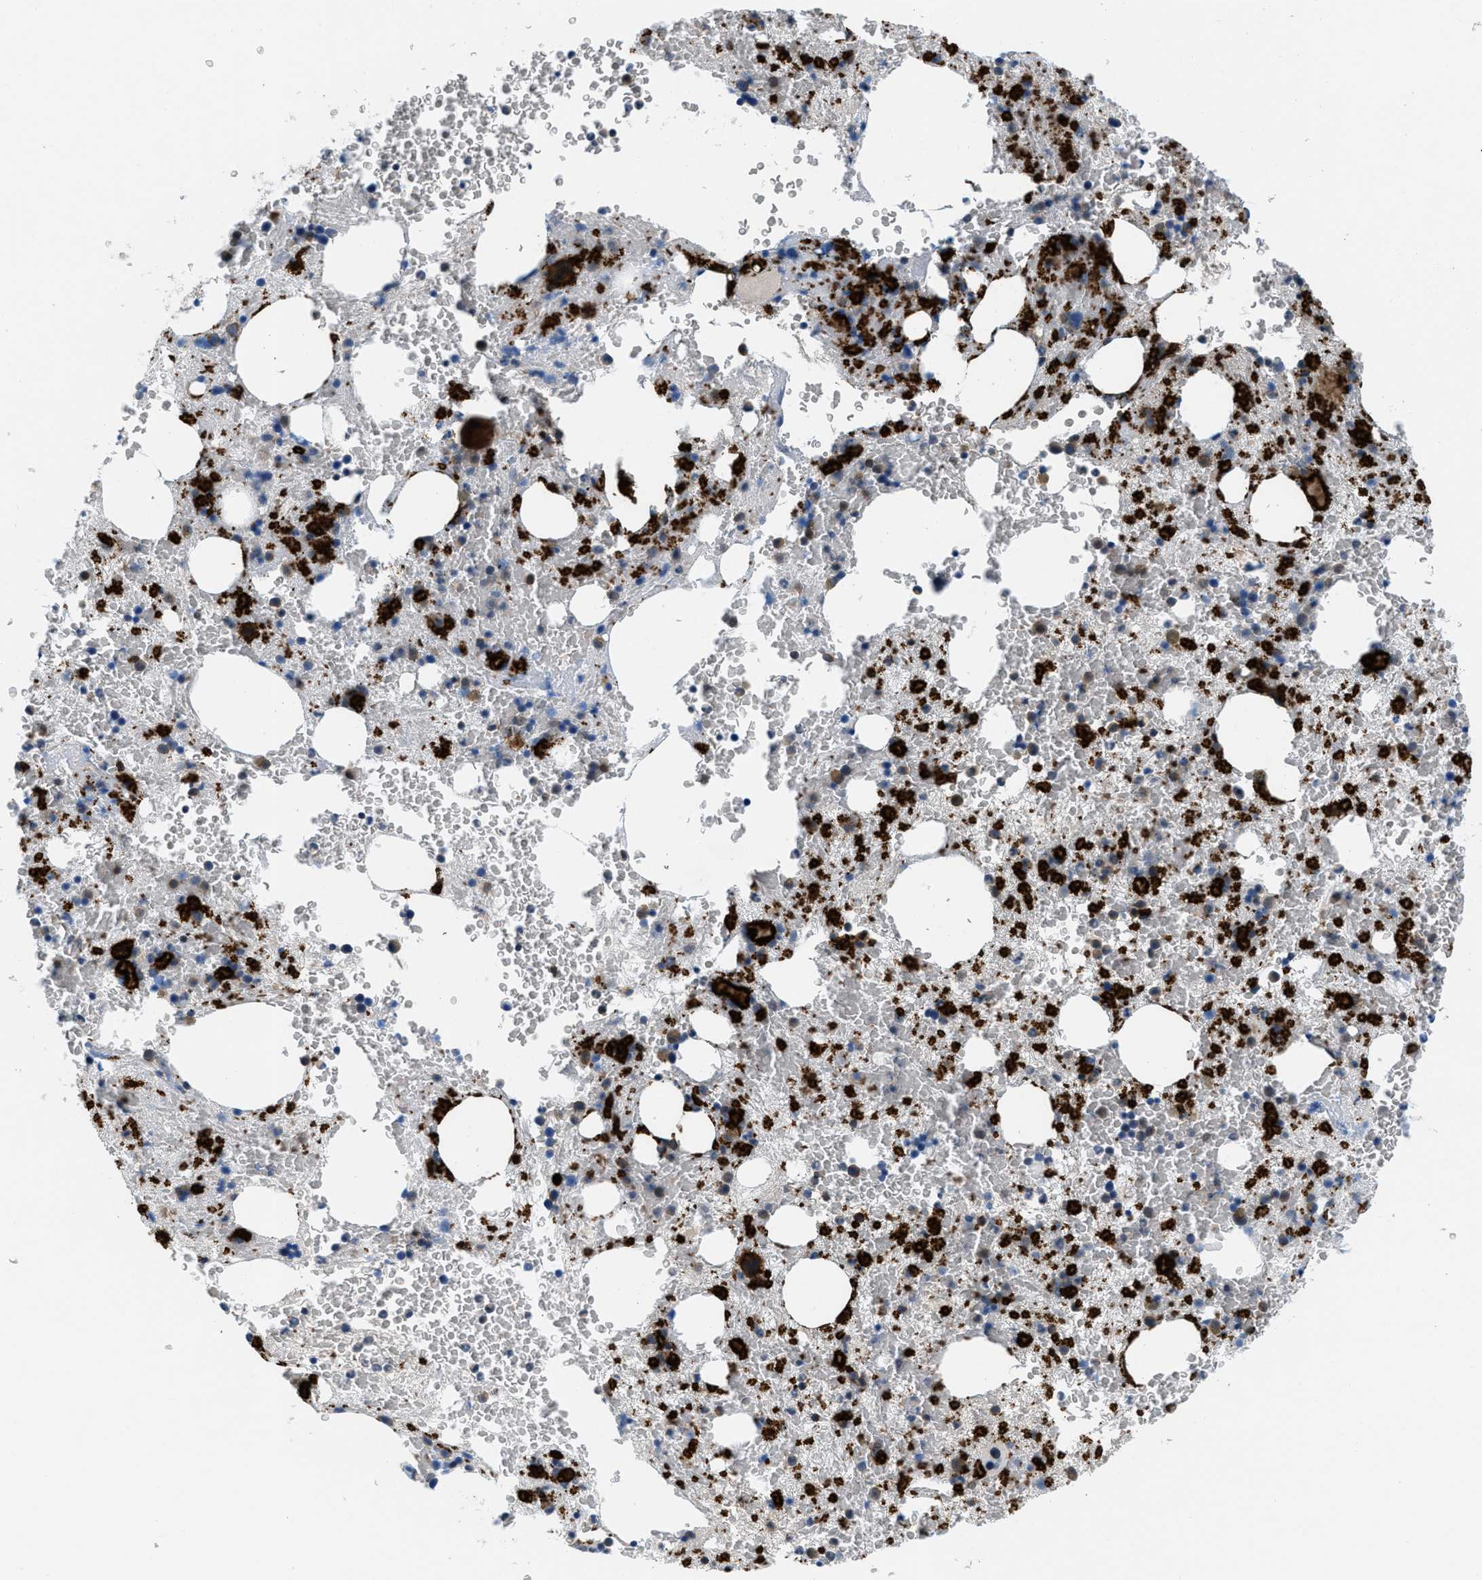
{"staining": {"intensity": "strong", "quantity": "25%-75%", "location": "cytoplasmic/membranous"}, "tissue": "bone marrow", "cell_type": "Hematopoietic cells", "image_type": "normal", "snomed": [{"axis": "morphology", "description": "Normal tissue, NOS"}, {"axis": "morphology", "description": "Inflammation, NOS"}, {"axis": "topography", "description": "Bone marrow"}], "caption": "Immunohistochemical staining of benign human bone marrow reveals 25%-75% levels of strong cytoplasmic/membranous protein staining in approximately 25%-75% of hematopoietic cells.", "gene": "MAPRE2", "patient": {"sex": "male", "age": 63}}